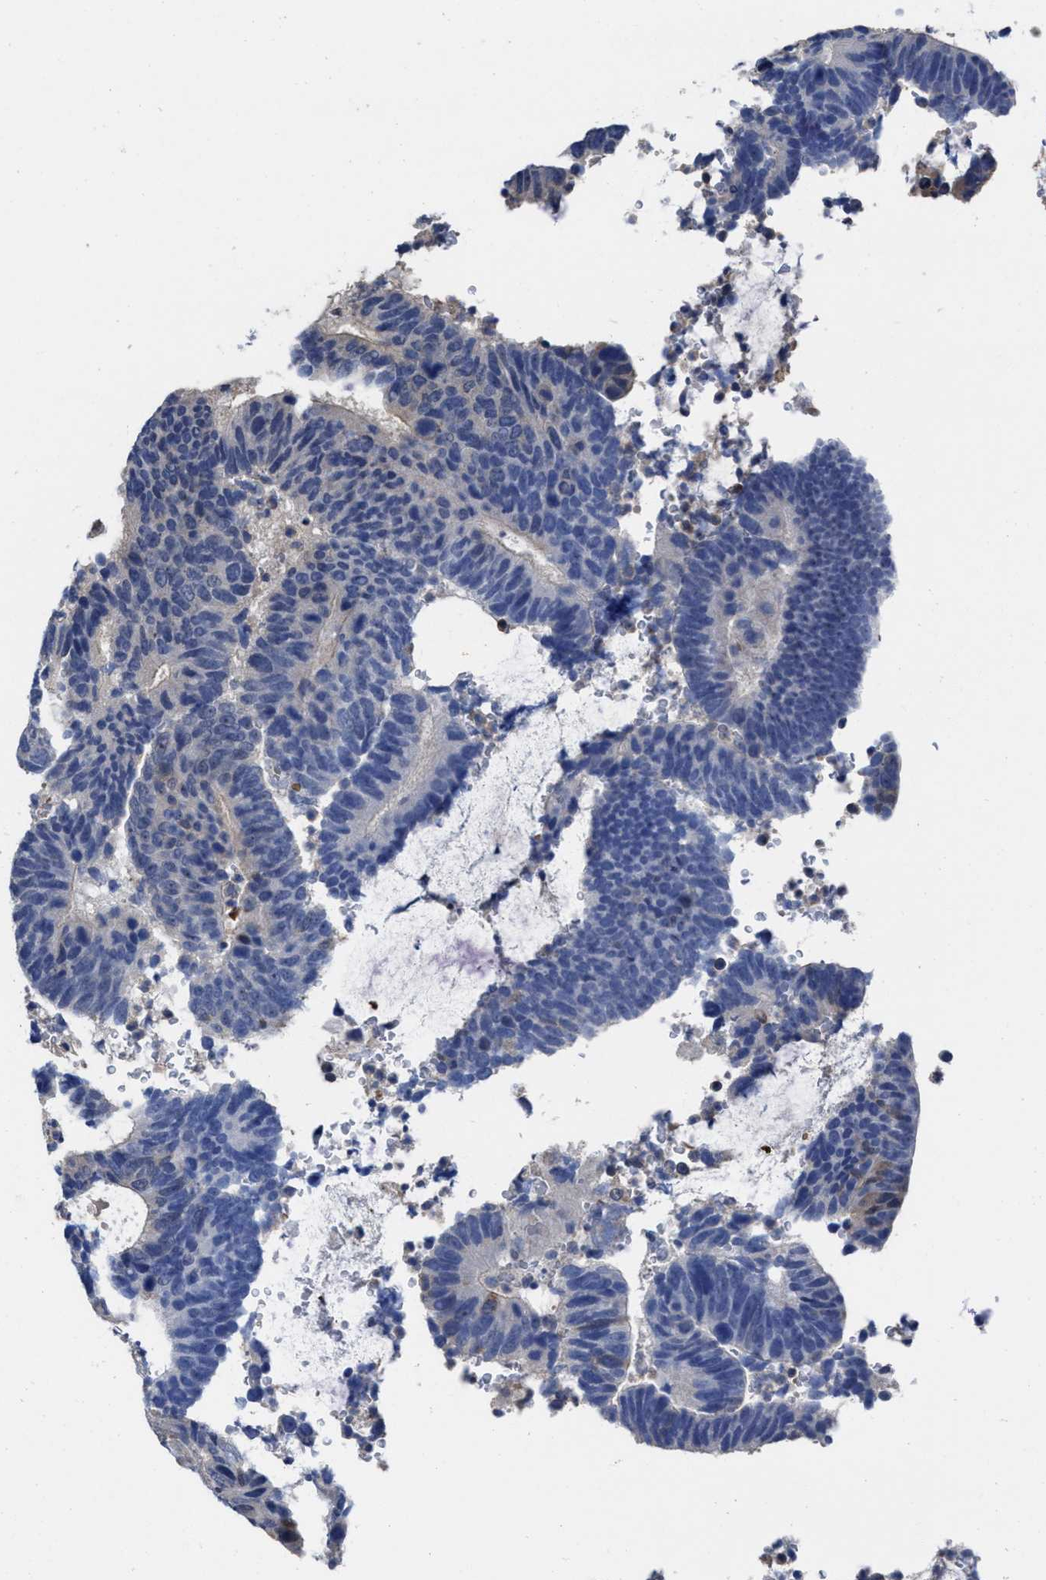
{"staining": {"intensity": "weak", "quantity": "<25%", "location": "cytoplasmic/membranous"}, "tissue": "colorectal cancer", "cell_type": "Tumor cells", "image_type": "cancer", "snomed": [{"axis": "morphology", "description": "Adenocarcinoma, NOS"}, {"axis": "topography", "description": "Colon"}], "caption": "The image exhibits no staining of tumor cells in colorectal cancer.", "gene": "TXNDC17", "patient": {"sex": "male", "age": 56}}